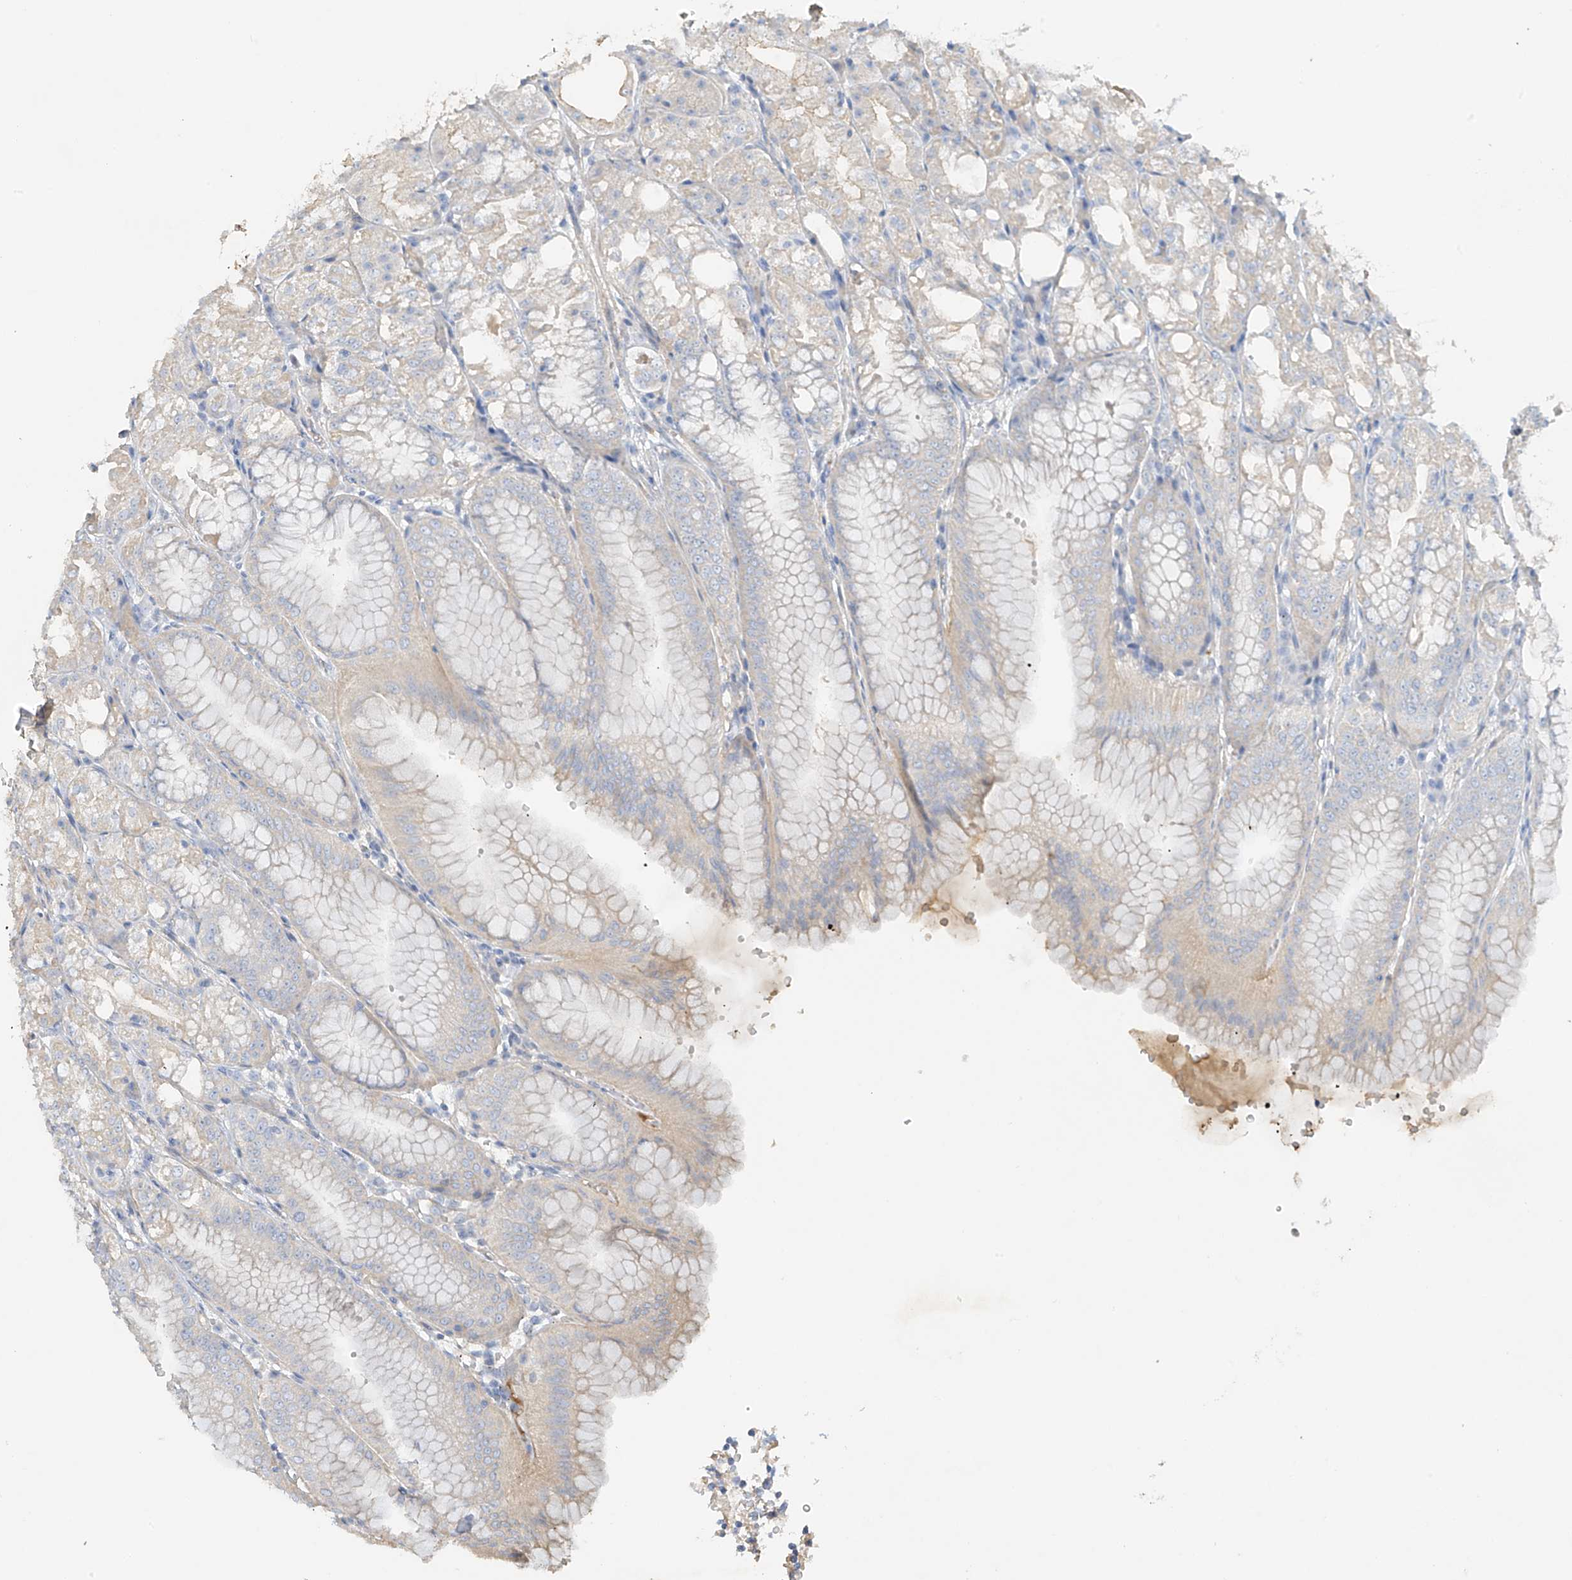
{"staining": {"intensity": "negative", "quantity": "none", "location": "none"}, "tissue": "stomach", "cell_type": "Glandular cells", "image_type": "normal", "snomed": [{"axis": "morphology", "description": "Normal tissue, NOS"}, {"axis": "topography", "description": "Stomach, lower"}], "caption": "Immunohistochemistry (IHC) histopathology image of benign stomach: human stomach stained with DAB (3,3'-diaminobenzidine) demonstrates no significant protein positivity in glandular cells.", "gene": "PRSS12", "patient": {"sex": "male", "age": 71}}